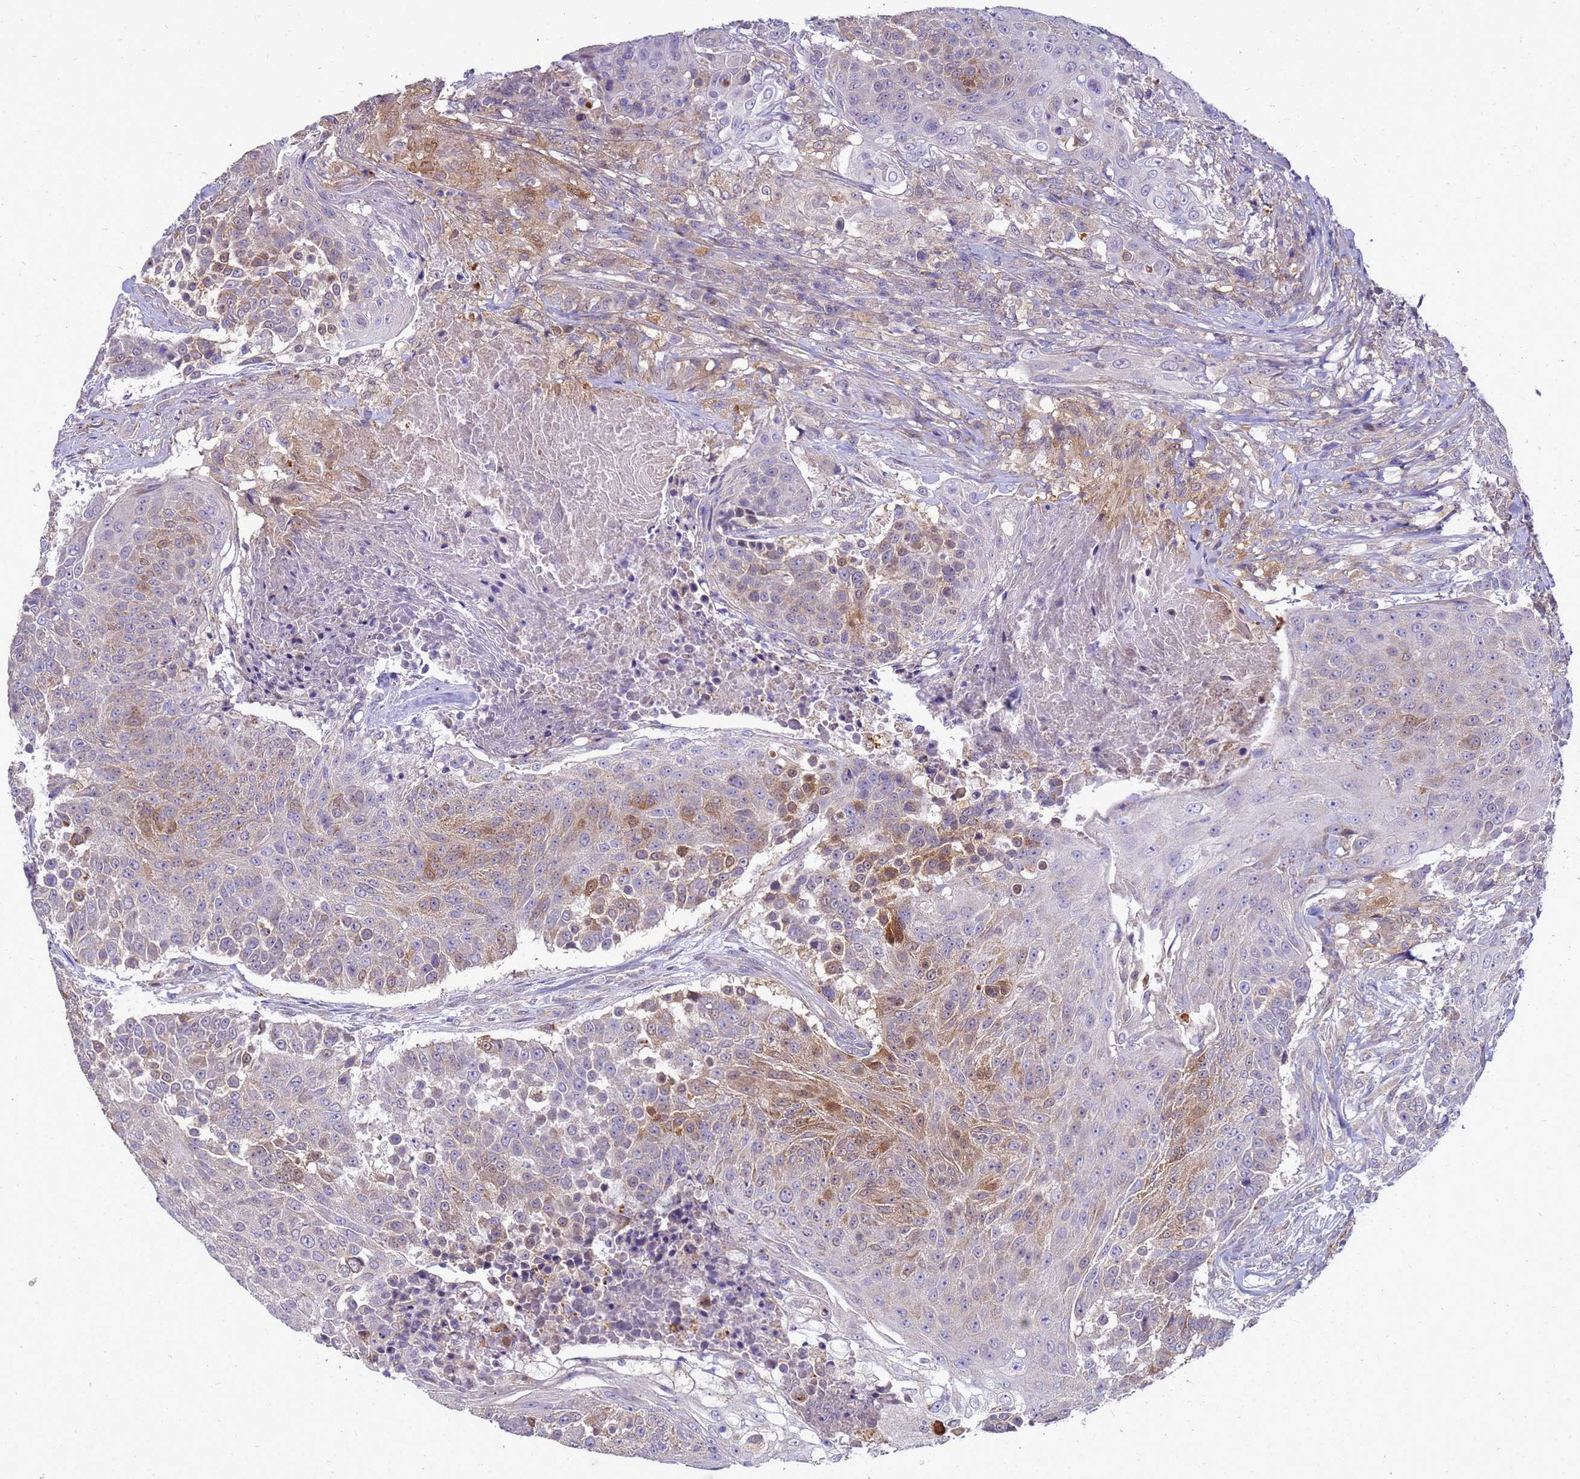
{"staining": {"intensity": "strong", "quantity": "<25%", "location": "cytoplasmic/membranous,nuclear"}, "tissue": "urothelial cancer", "cell_type": "Tumor cells", "image_type": "cancer", "snomed": [{"axis": "morphology", "description": "Urothelial carcinoma, High grade"}, {"axis": "topography", "description": "Urinary bladder"}], "caption": "The immunohistochemical stain highlights strong cytoplasmic/membranous and nuclear positivity in tumor cells of high-grade urothelial carcinoma tissue.", "gene": "EIF4EBP3", "patient": {"sex": "female", "age": 63}}